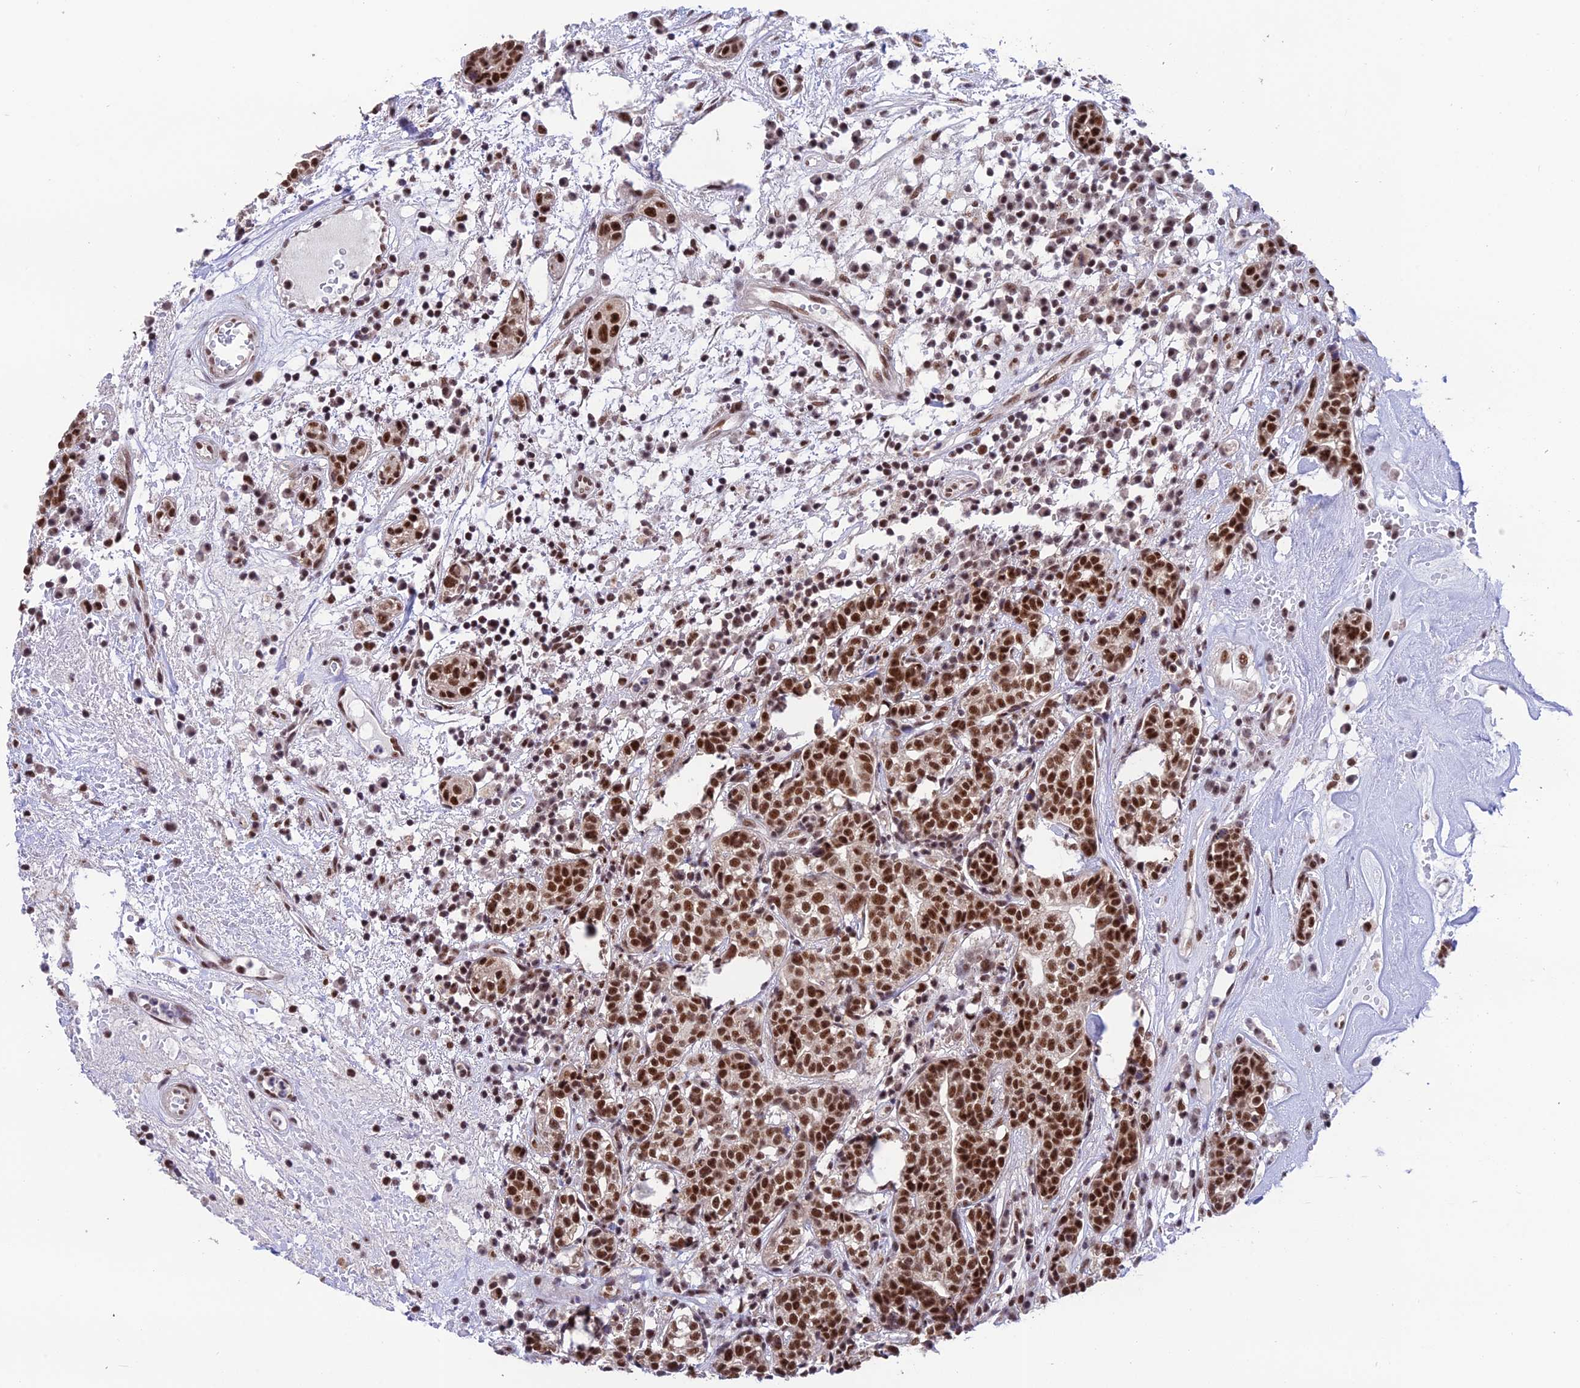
{"staining": {"intensity": "moderate", "quantity": ">75%", "location": "nuclear"}, "tissue": "head and neck cancer", "cell_type": "Tumor cells", "image_type": "cancer", "snomed": [{"axis": "morphology", "description": "Adenocarcinoma, NOS"}, {"axis": "topography", "description": "Salivary gland"}, {"axis": "topography", "description": "Head-Neck"}], "caption": "Human adenocarcinoma (head and neck) stained for a protein (brown) reveals moderate nuclear positive positivity in about >75% of tumor cells.", "gene": "THOC7", "patient": {"sex": "female", "age": 65}}